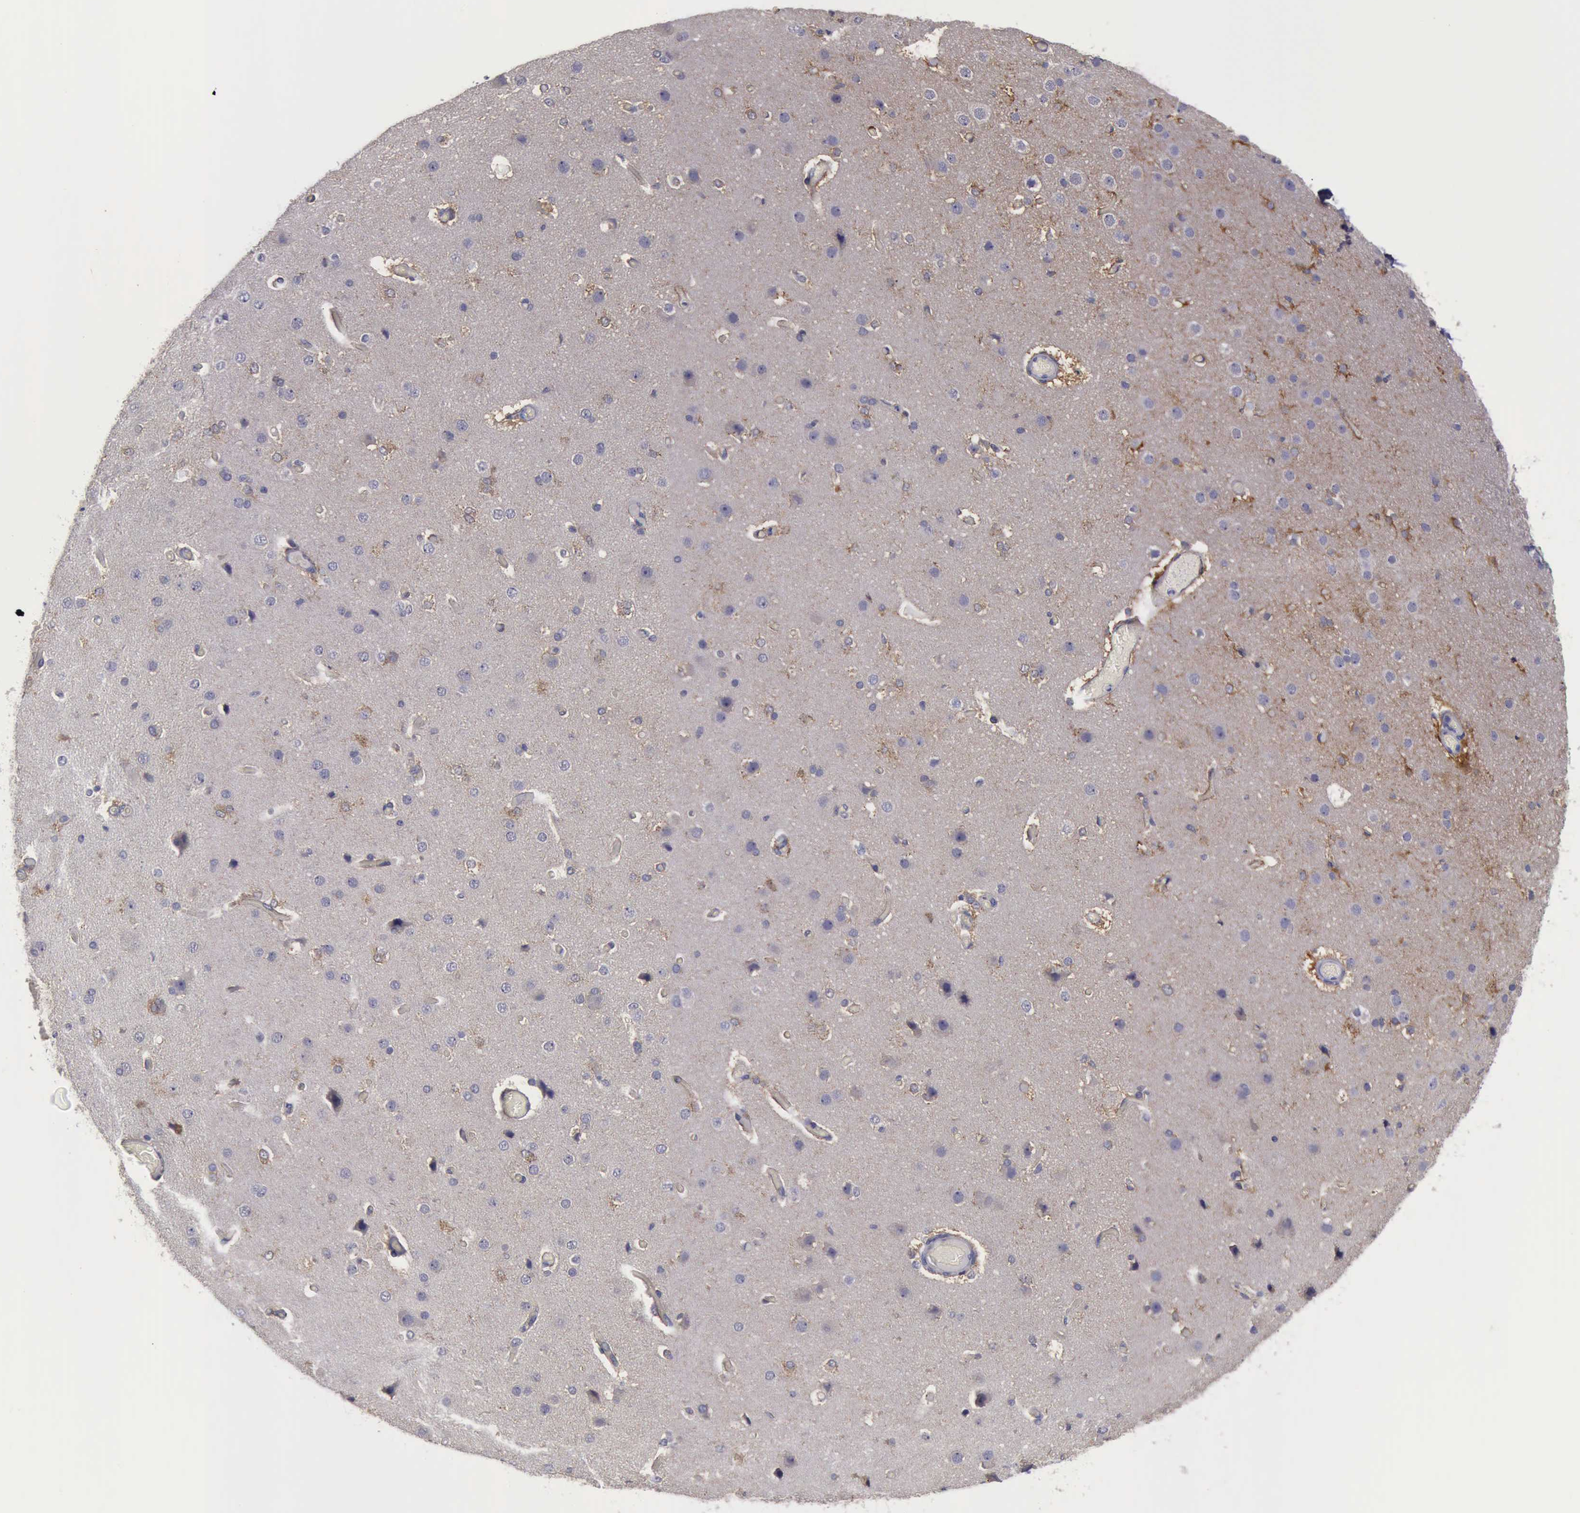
{"staining": {"intensity": "negative", "quantity": "none", "location": "none"}, "tissue": "cerebral cortex", "cell_type": "Endothelial cells", "image_type": "normal", "snomed": [{"axis": "morphology", "description": "Normal tissue, NOS"}, {"axis": "morphology", "description": "Glioma, malignant, High grade"}, {"axis": "topography", "description": "Cerebral cortex"}], "caption": "Histopathology image shows no significant protein staining in endothelial cells of normal cerebral cortex. The staining was performed using DAB to visualize the protein expression in brown, while the nuclei were stained in blue with hematoxylin (Magnification: 20x).", "gene": "PHKA1", "patient": {"sex": "male", "age": 77}}